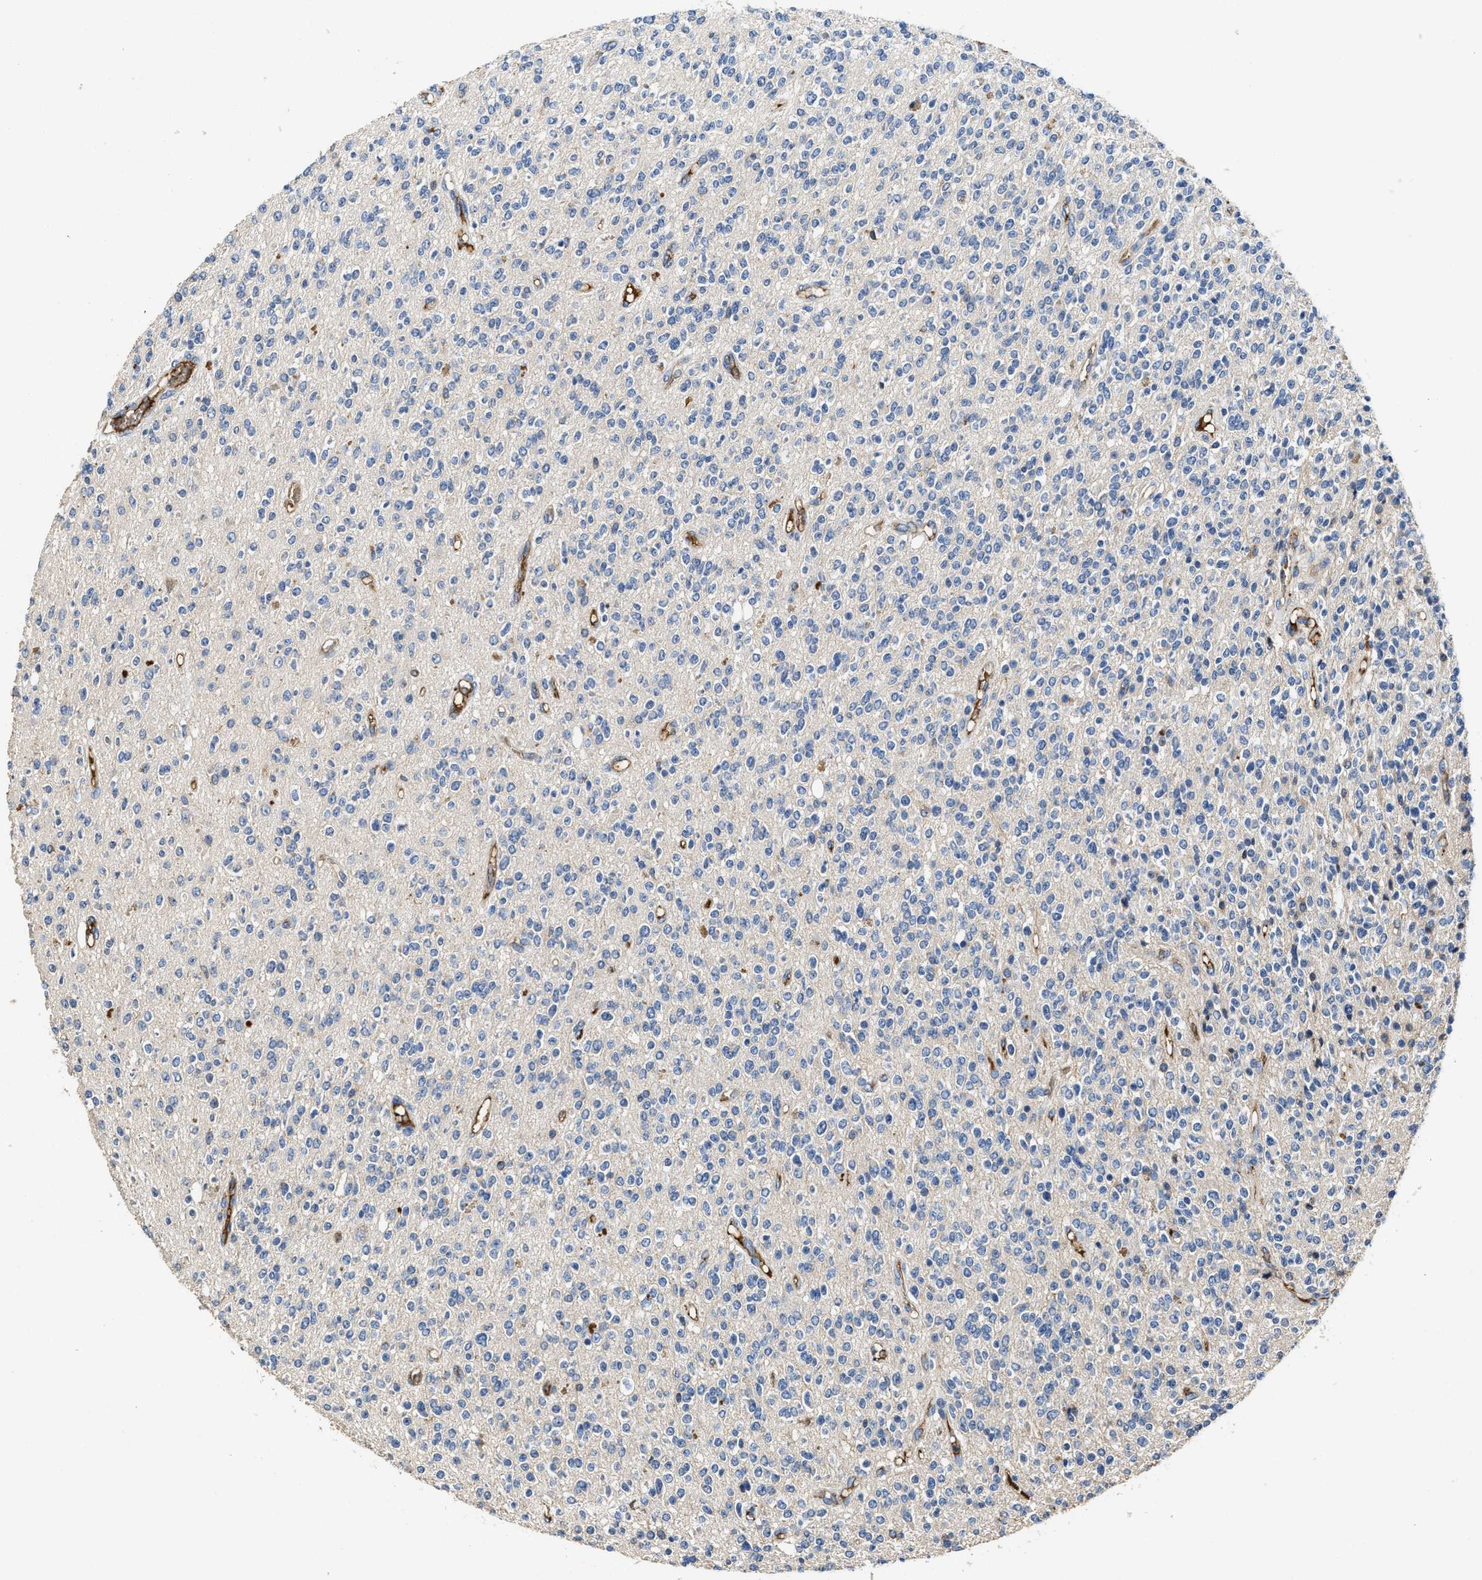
{"staining": {"intensity": "negative", "quantity": "none", "location": "none"}, "tissue": "glioma", "cell_type": "Tumor cells", "image_type": "cancer", "snomed": [{"axis": "morphology", "description": "Glioma, malignant, High grade"}, {"axis": "topography", "description": "Brain"}], "caption": "DAB (3,3'-diaminobenzidine) immunohistochemical staining of glioma shows no significant positivity in tumor cells. Nuclei are stained in blue.", "gene": "C3", "patient": {"sex": "male", "age": 34}}